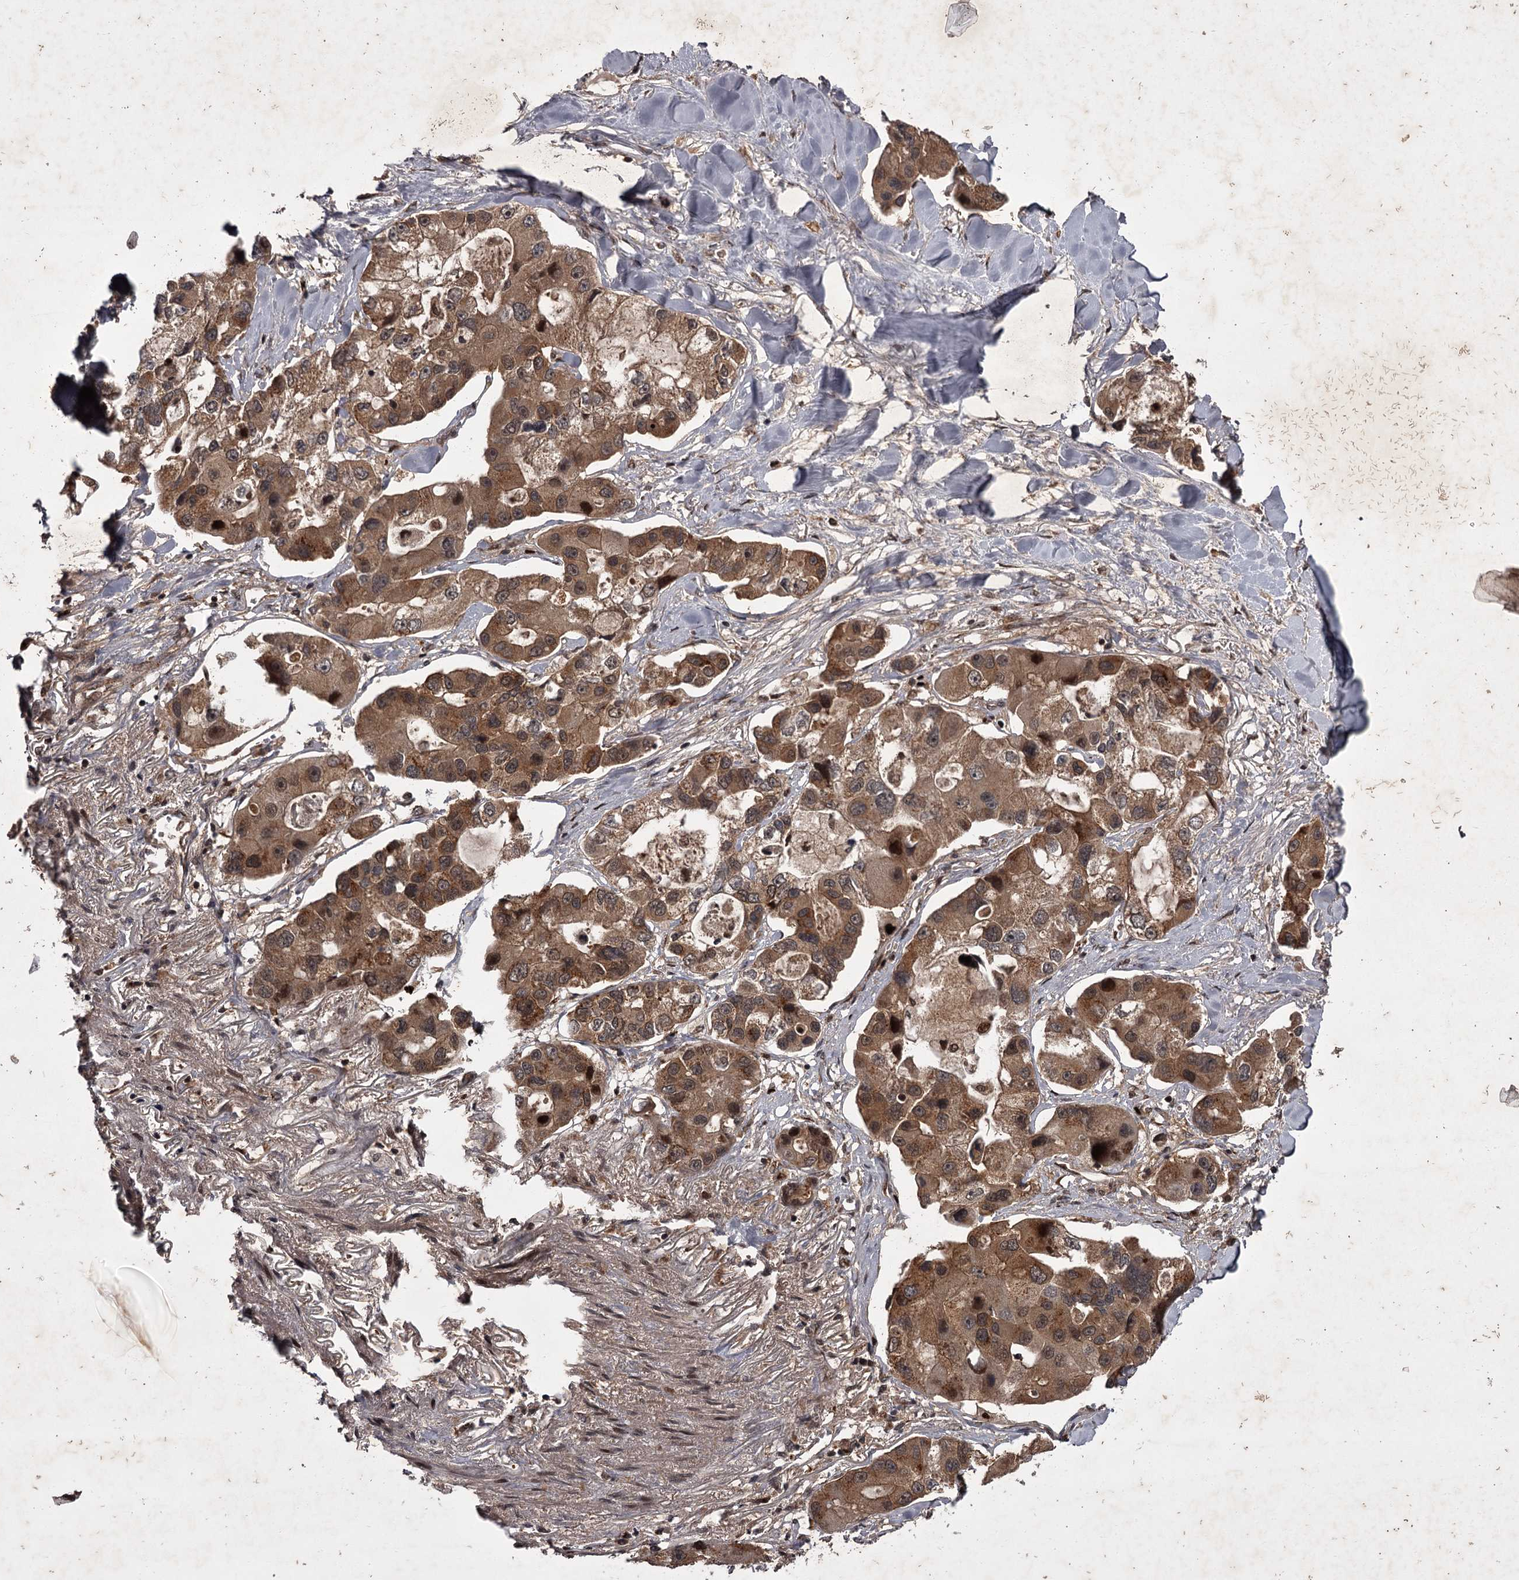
{"staining": {"intensity": "moderate", "quantity": ">75%", "location": "cytoplasmic/membranous"}, "tissue": "lung cancer", "cell_type": "Tumor cells", "image_type": "cancer", "snomed": [{"axis": "morphology", "description": "Adenocarcinoma, NOS"}, {"axis": "topography", "description": "Lung"}], "caption": "Immunohistochemical staining of adenocarcinoma (lung) shows medium levels of moderate cytoplasmic/membranous positivity in approximately >75% of tumor cells.", "gene": "TBC1D23", "patient": {"sex": "female", "age": 54}}